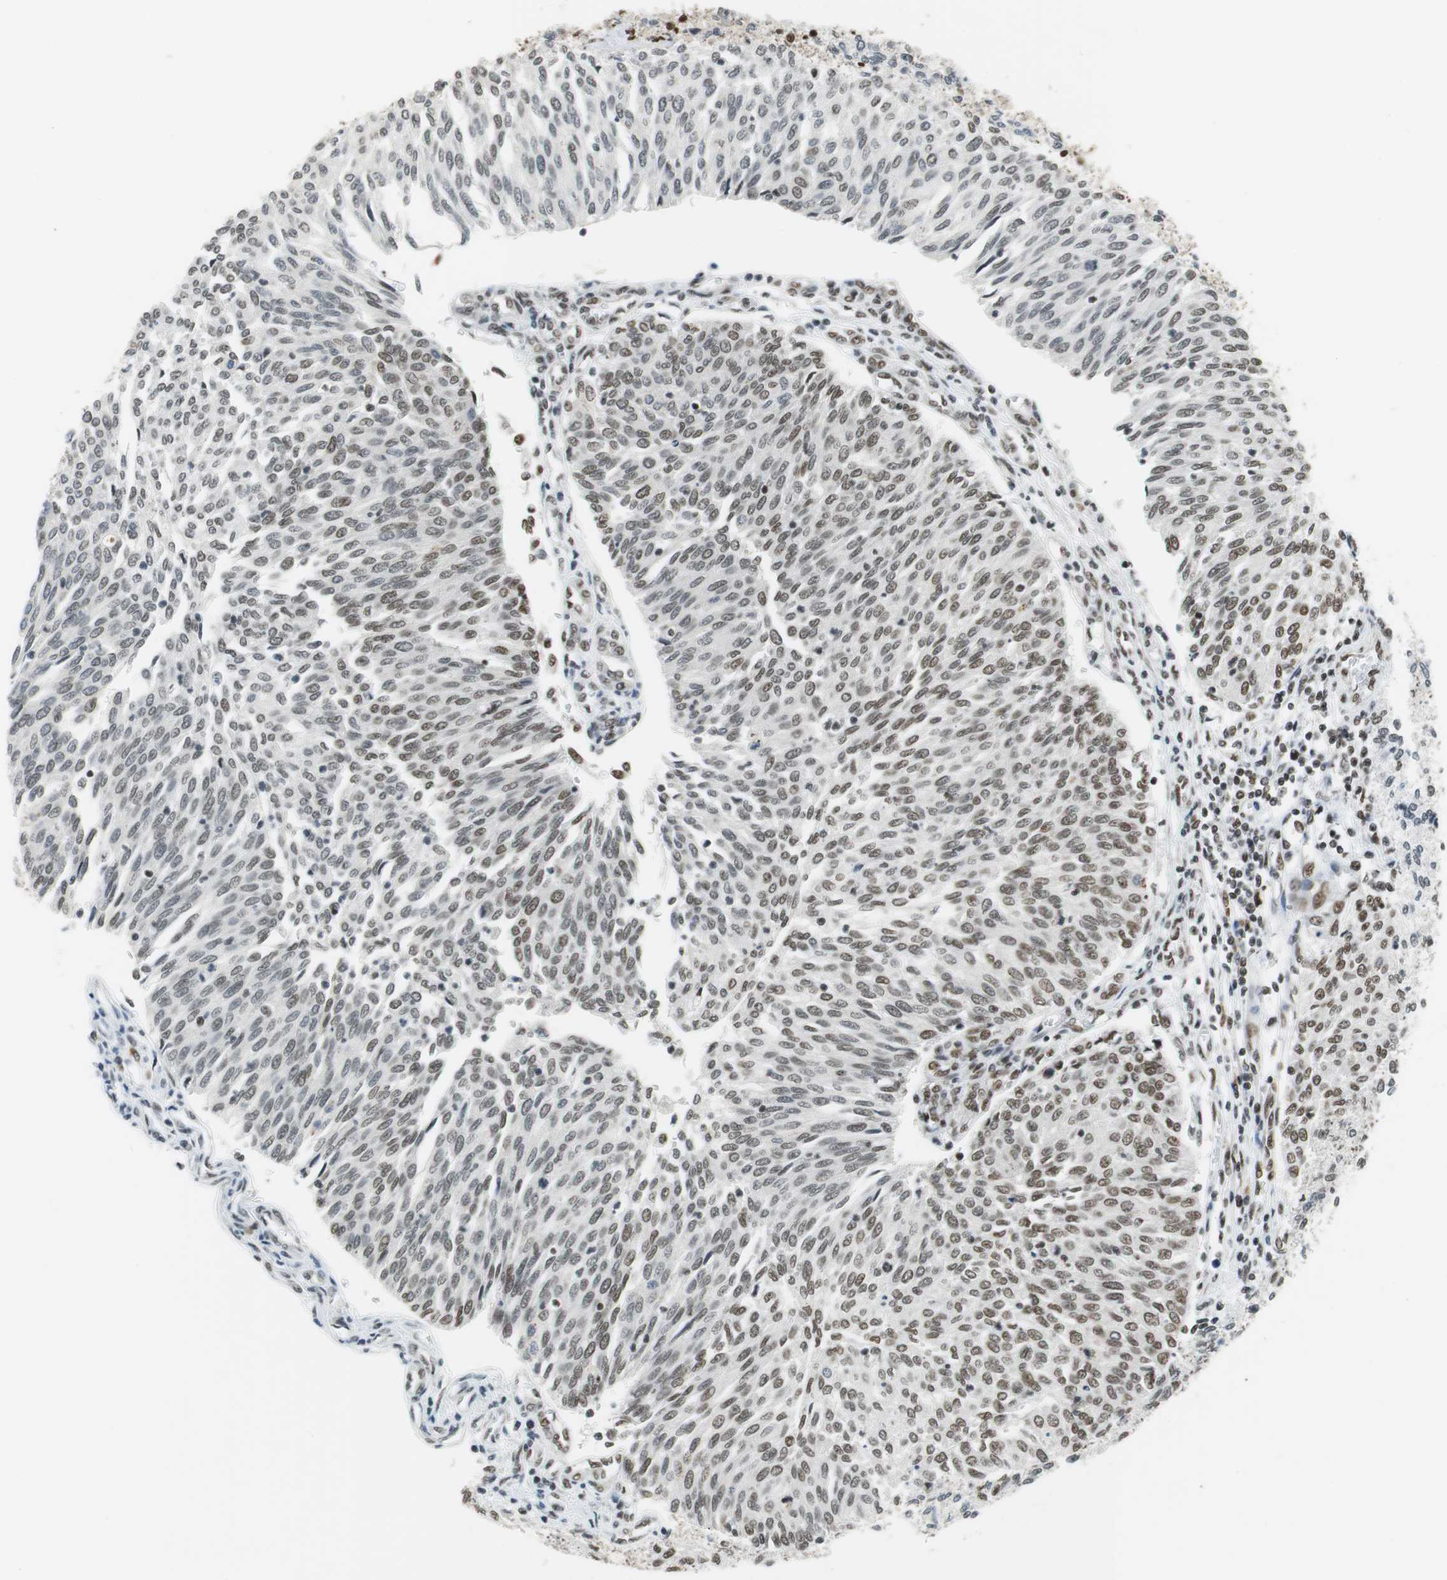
{"staining": {"intensity": "moderate", "quantity": ">75%", "location": "nuclear"}, "tissue": "urothelial cancer", "cell_type": "Tumor cells", "image_type": "cancer", "snomed": [{"axis": "morphology", "description": "Urothelial carcinoma, Low grade"}, {"axis": "topography", "description": "Urinary bladder"}], "caption": "Tumor cells exhibit moderate nuclear staining in about >75% of cells in urothelial carcinoma (low-grade).", "gene": "PRKDC", "patient": {"sex": "female", "age": 79}}